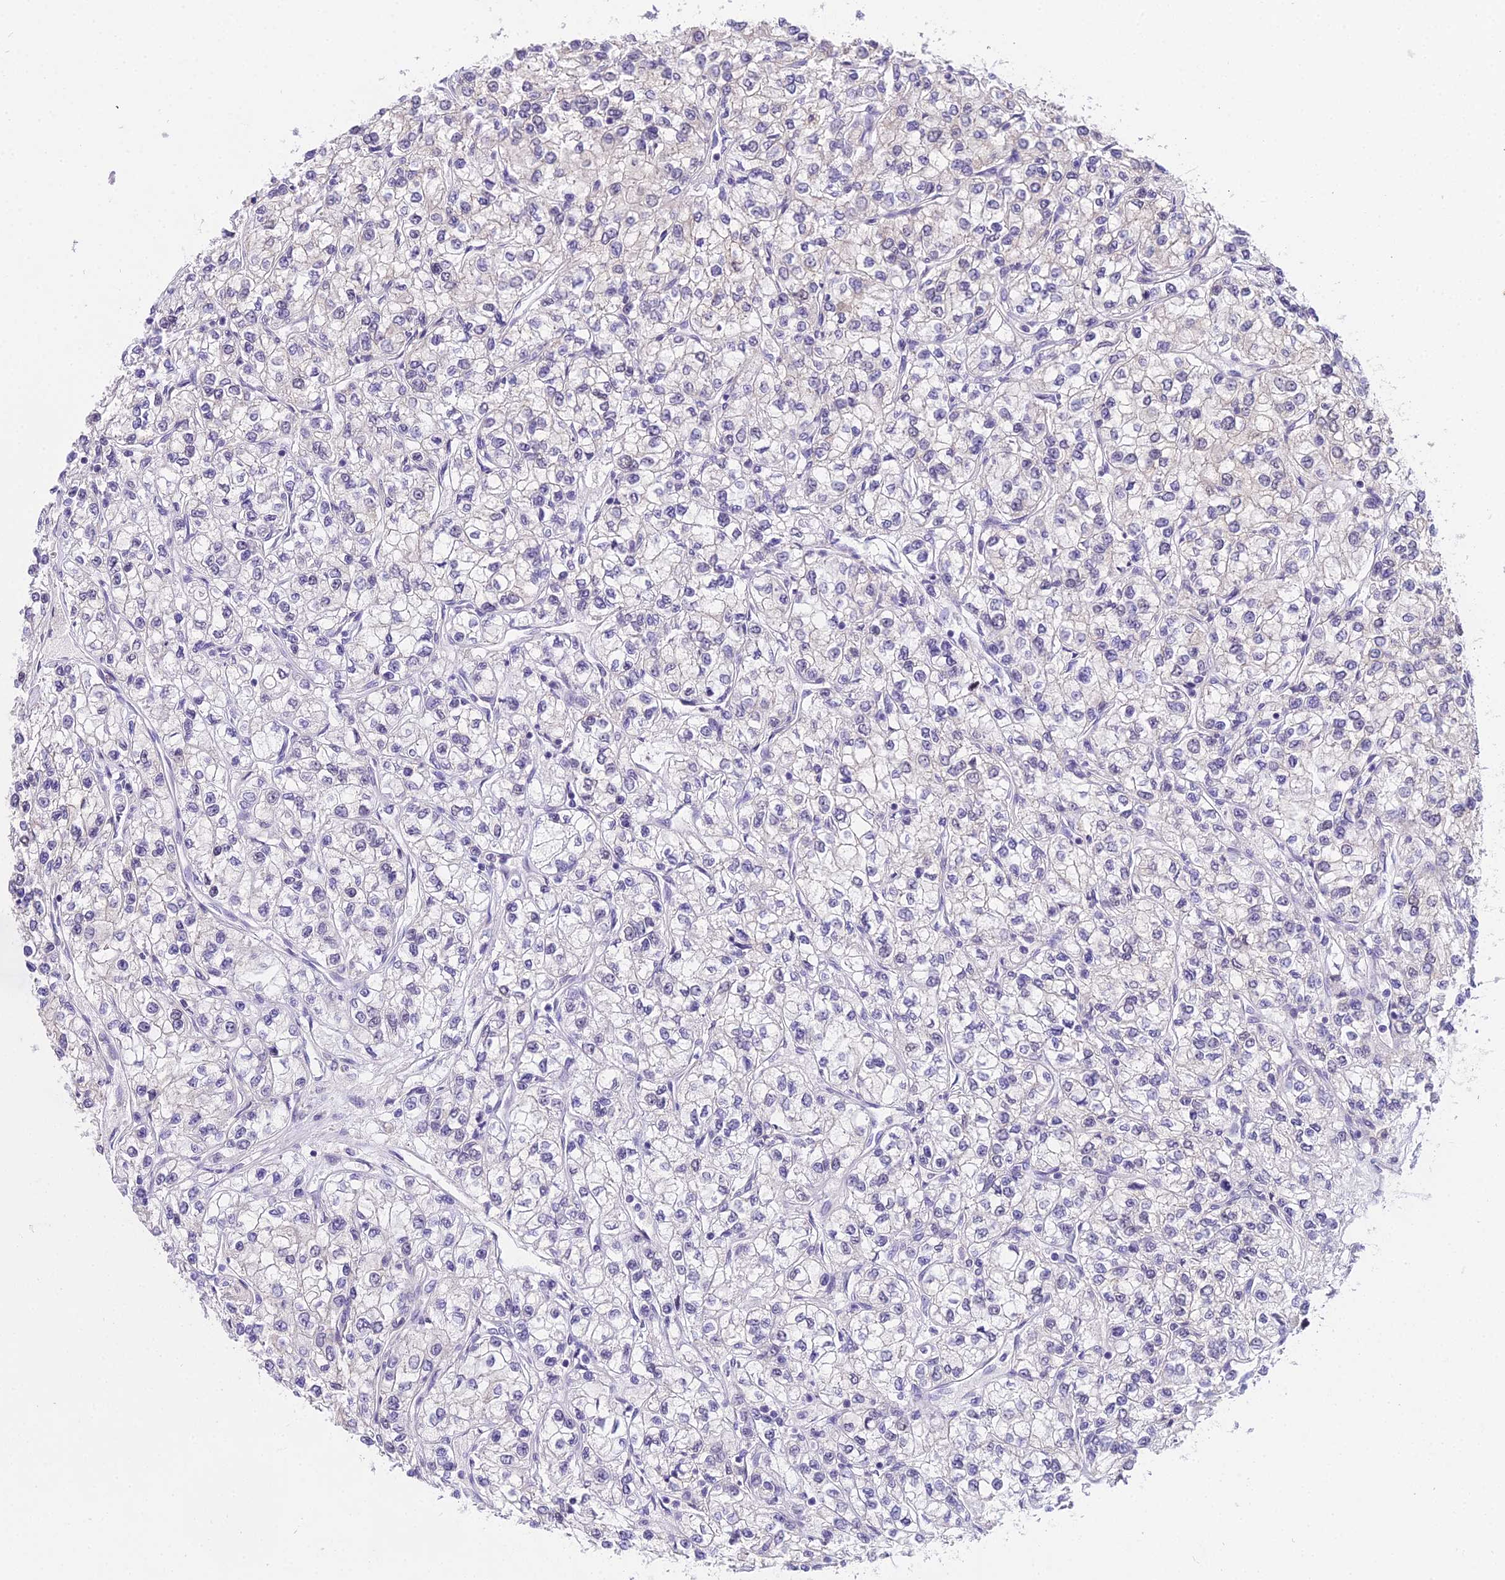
{"staining": {"intensity": "negative", "quantity": "none", "location": "none"}, "tissue": "renal cancer", "cell_type": "Tumor cells", "image_type": "cancer", "snomed": [{"axis": "morphology", "description": "Adenocarcinoma, NOS"}, {"axis": "topography", "description": "Kidney"}], "caption": "Immunohistochemical staining of human adenocarcinoma (renal) reveals no significant staining in tumor cells.", "gene": "MAT2A", "patient": {"sex": "male", "age": 80}}